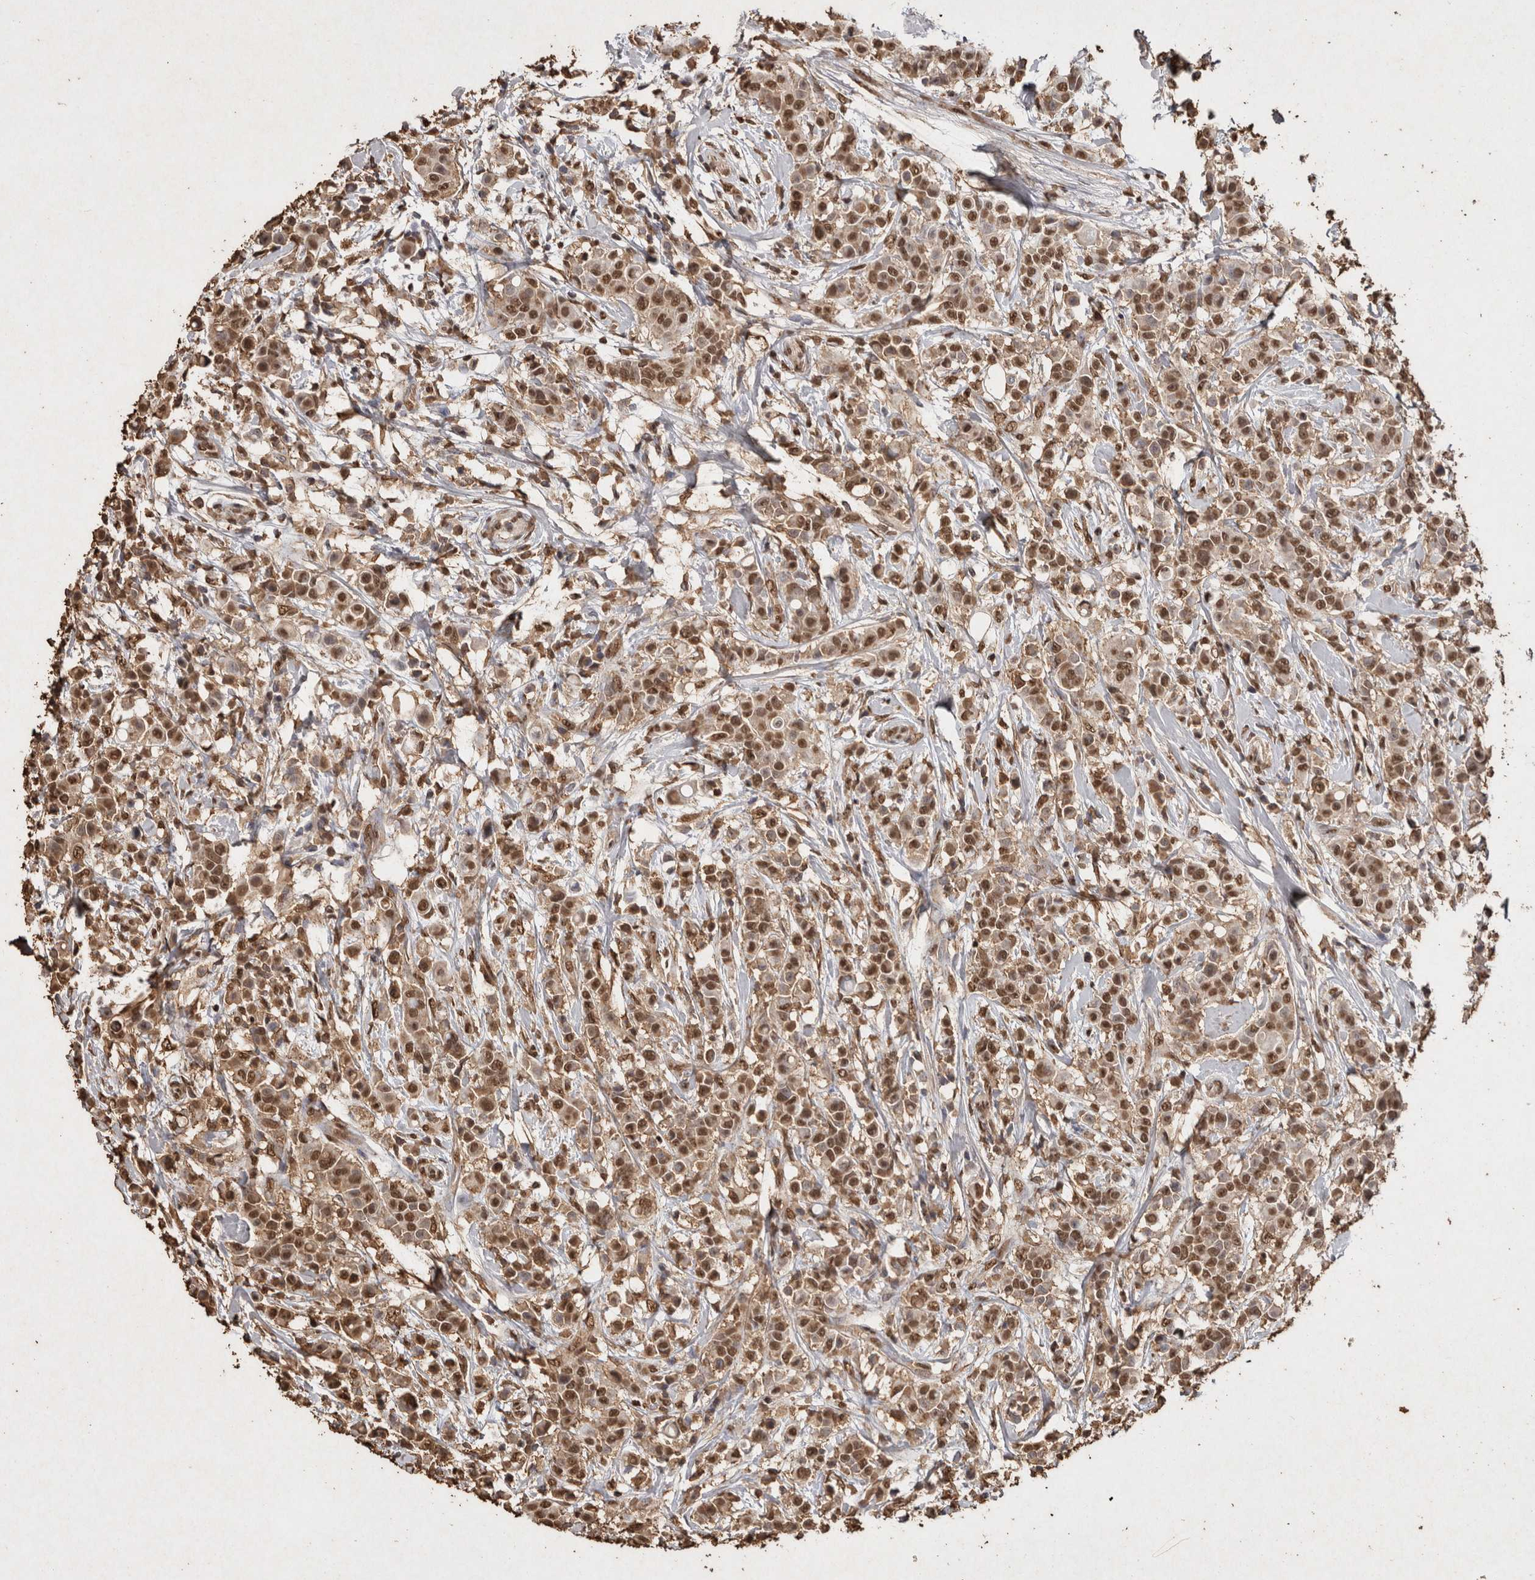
{"staining": {"intensity": "moderate", "quantity": ">75%", "location": "nuclear"}, "tissue": "breast cancer", "cell_type": "Tumor cells", "image_type": "cancer", "snomed": [{"axis": "morphology", "description": "Duct carcinoma"}, {"axis": "topography", "description": "Breast"}], "caption": "Protein staining of breast cancer (intraductal carcinoma) tissue demonstrates moderate nuclear positivity in about >75% of tumor cells. Nuclei are stained in blue.", "gene": "FSTL3", "patient": {"sex": "female", "age": 27}}